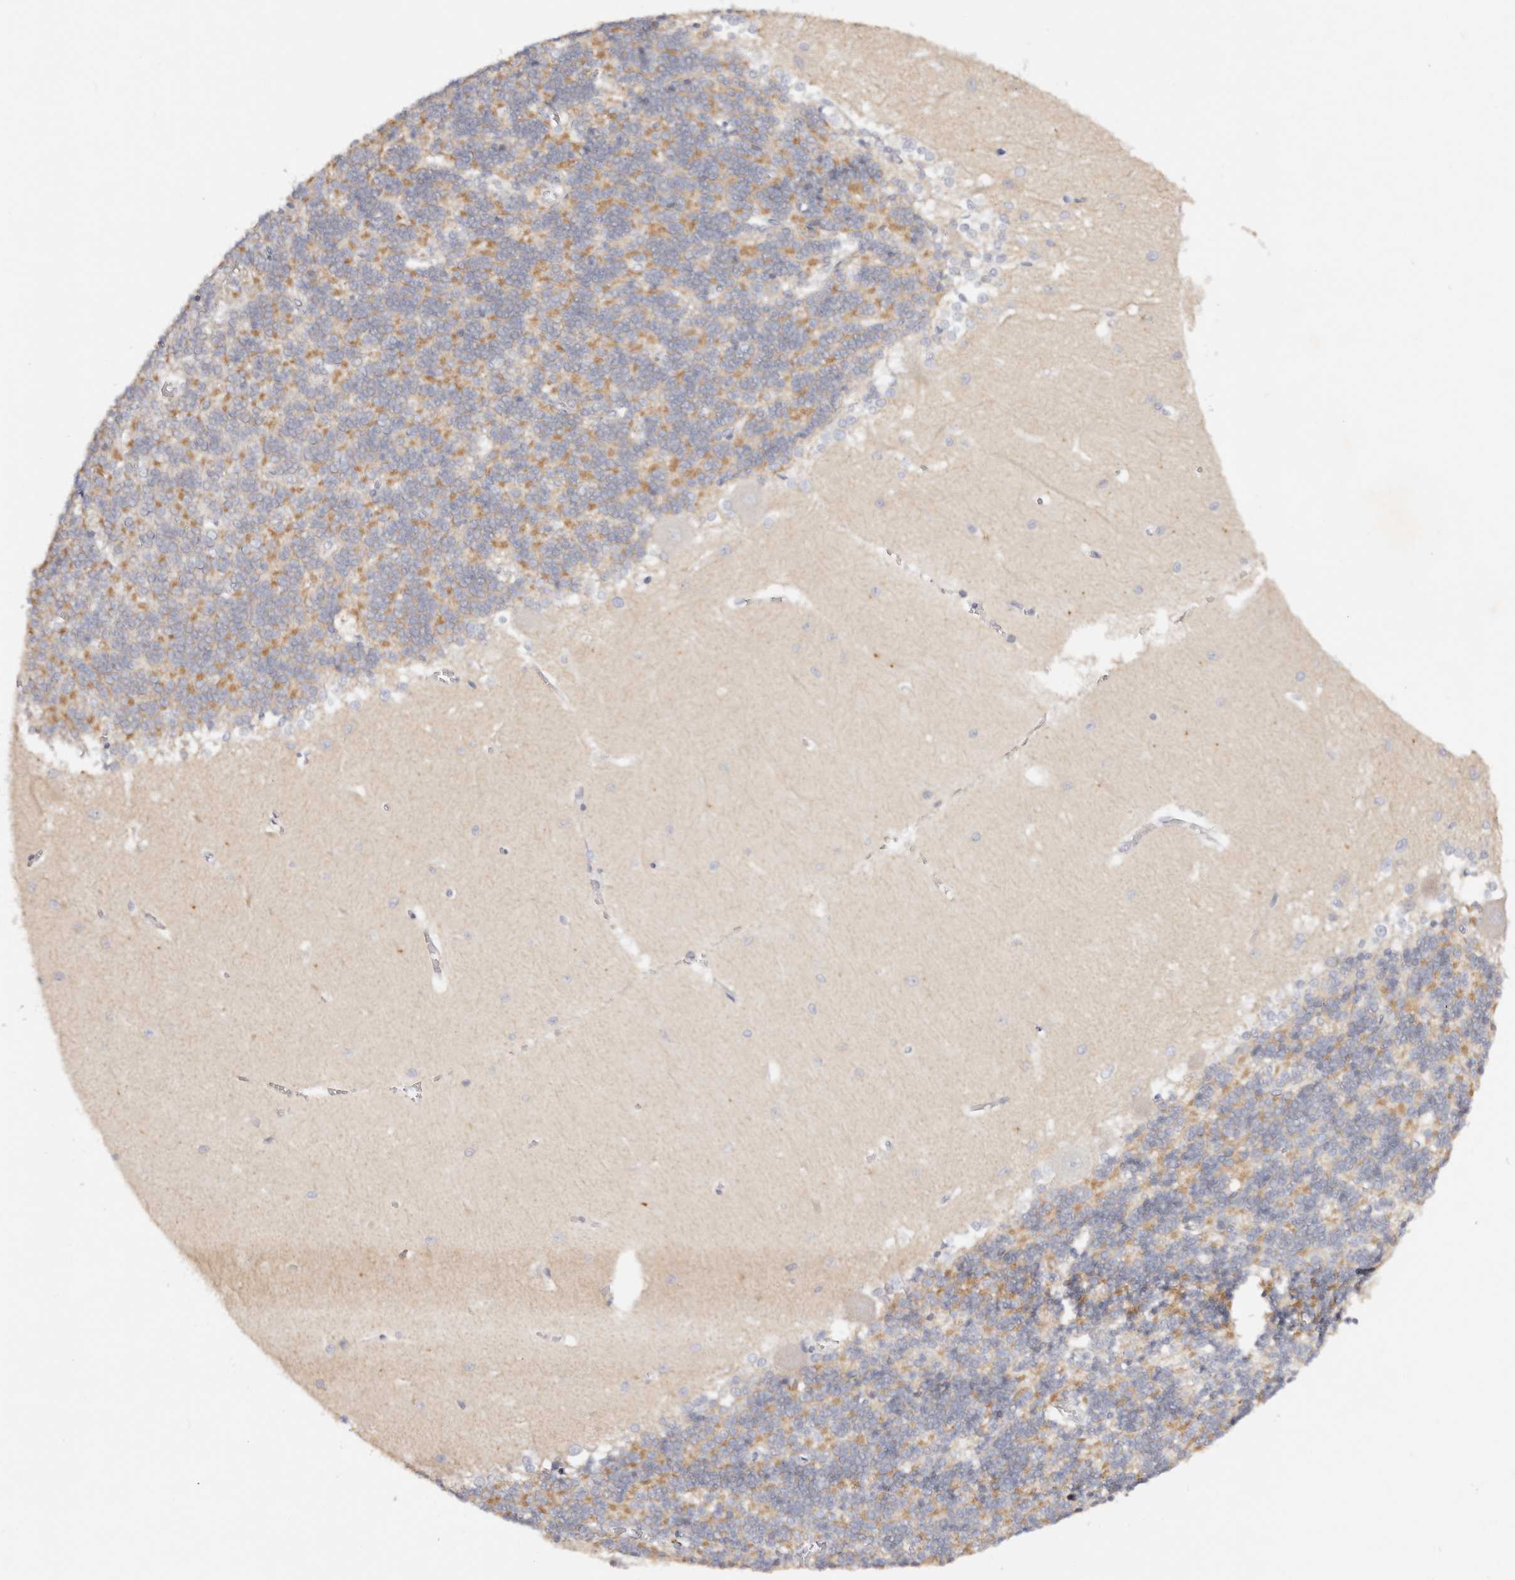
{"staining": {"intensity": "negative", "quantity": "none", "location": "none"}, "tissue": "cerebellum", "cell_type": "Cells in granular layer", "image_type": "normal", "snomed": [{"axis": "morphology", "description": "Normal tissue, NOS"}, {"axis": "topography", "description": "Cerebellum"}], "caption": "A high-resolution histopathology image shows immunohistochemistry (IHC) staining of benign cerebellum, which exhibits no significant expression in cells in granular layer.", "gene": "DNASE1", "patient": {"sex": "male", "age": 37}}